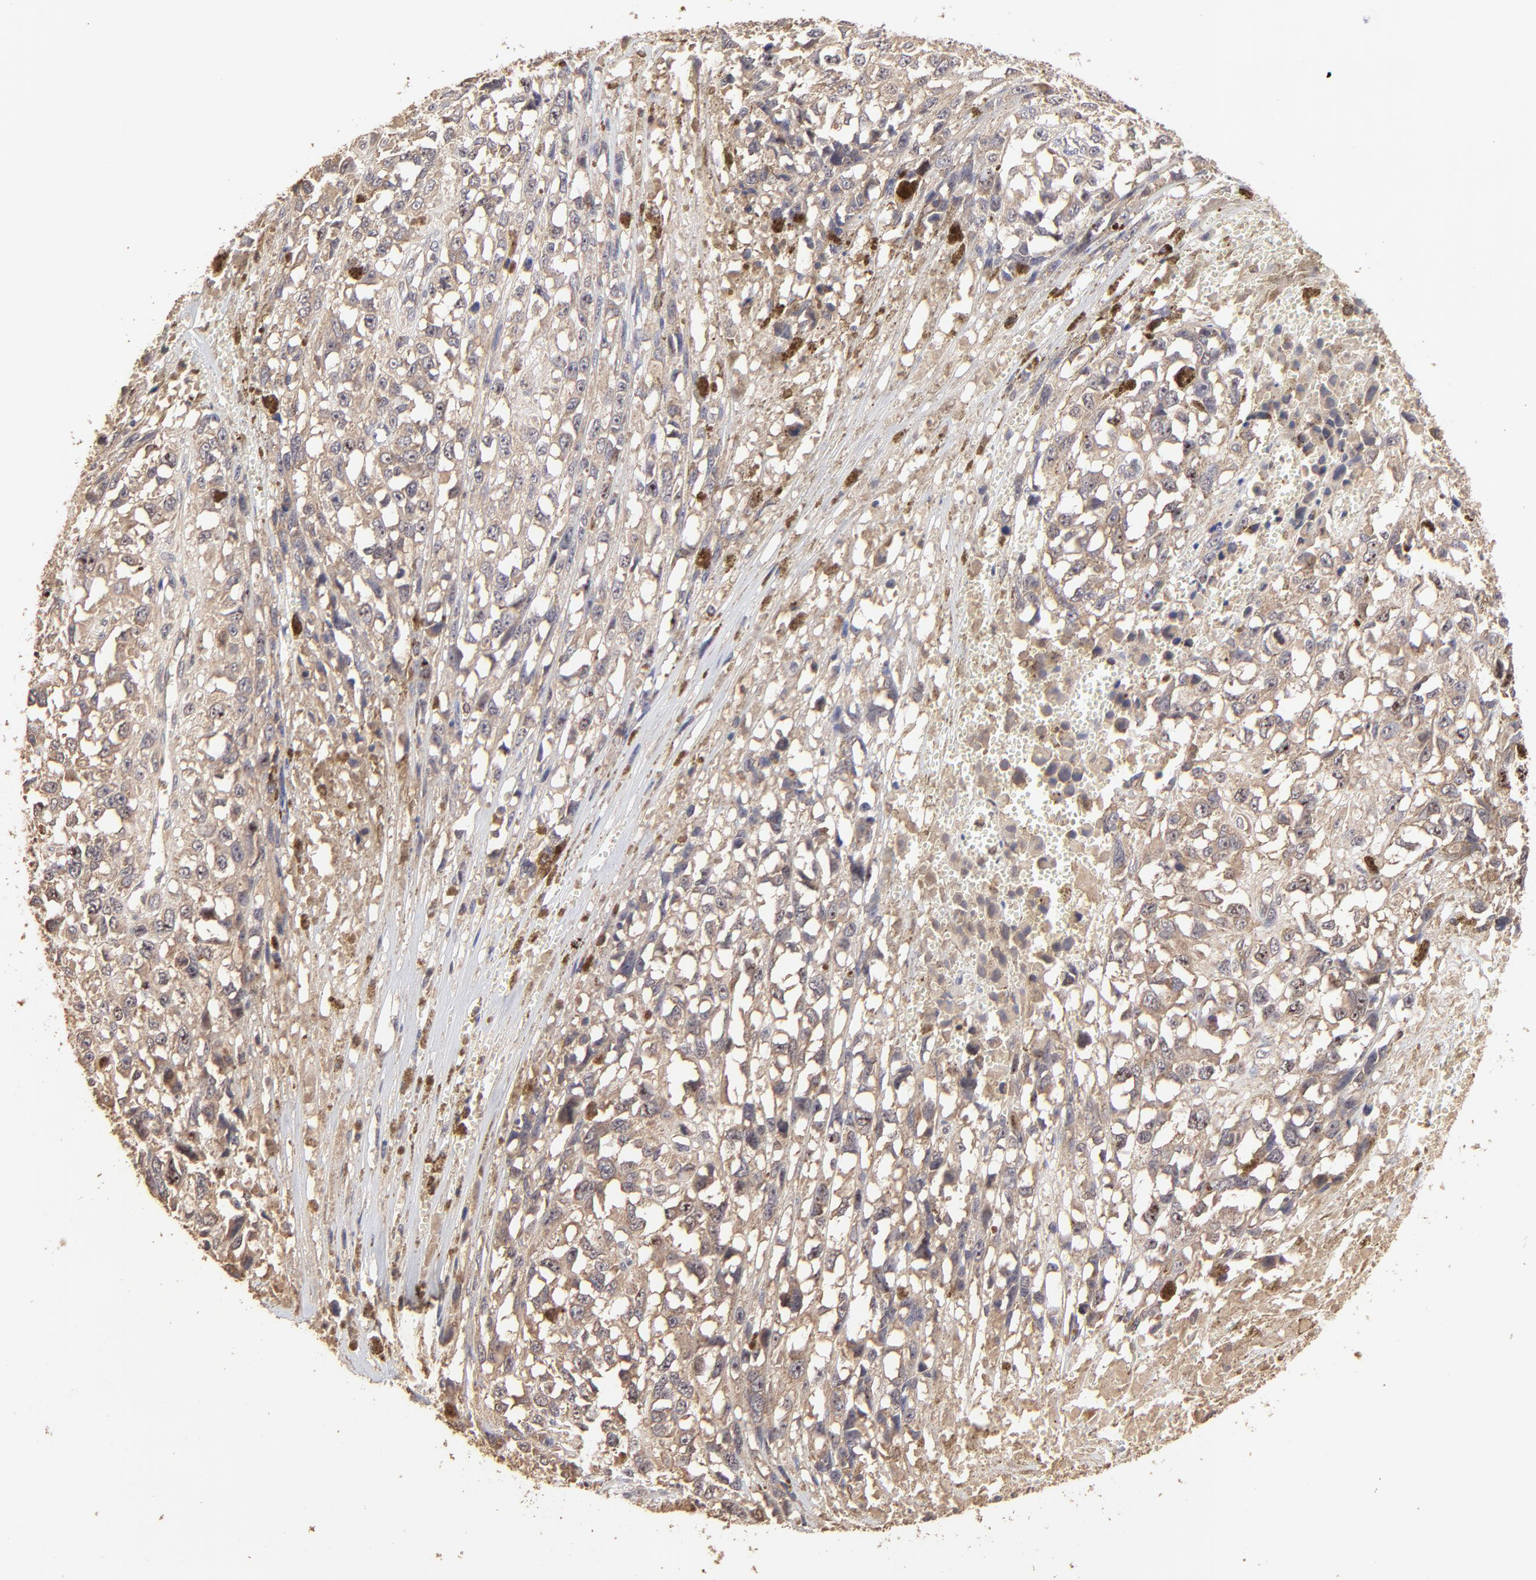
{"staining": {"intensity": "moderate", "quantity": ">75%", "location": "cytoplasmic/membranous"}, "tissue": "melanoma", "cell_type": "Tumor cells", "image_type": "cancer", "snomed": [{"axis": "morphology", "description": "Malignant melanoma, Metastatic site"}, {"axis": "topography", "description": "Lymph node"}], "caption": "Immunohistochemical staining of malignant melanoma (metastatic site) demonstrates medium levels of moderate cytoplasmic/membranous expression in approximately >75% of tumor cells. (Brightfield microscopy of DAB IHC at high magnification).", "gene": "STON2", "patient": {"sex": "male", "age": 59}}